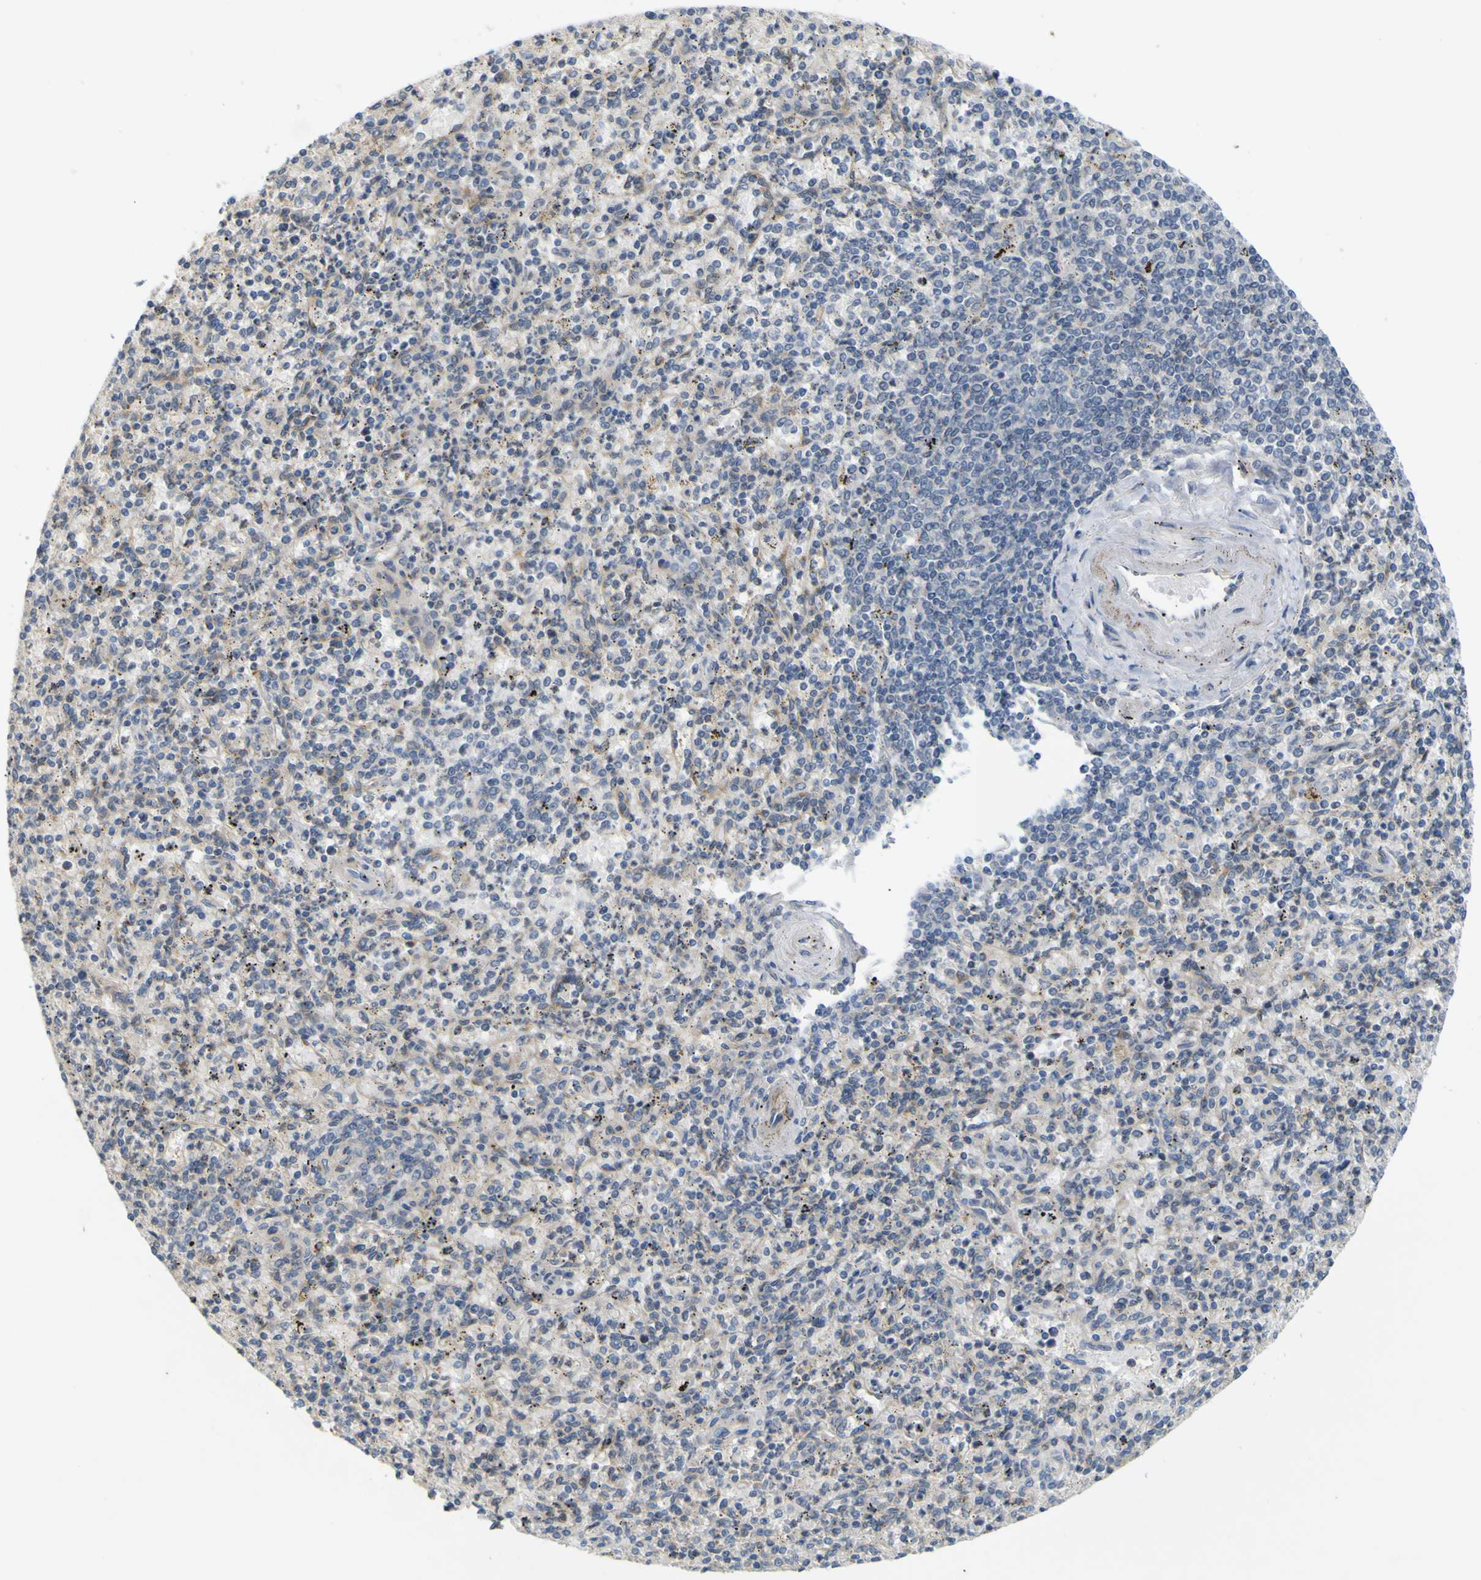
{"staining": {"intensity": "negative", "quantity": "none", "location": "none"}, "tissue": "spleen", "cell_type": "Cells in red pulp", "image_type": "normal", "snomed": [{"axis": "morphology", "description": "Normal tissue, NOS"}, {"axis": "topography", "description": "Spleen"}], "caption": "This image is of normal spleen stained with IHC to label a protein in brown with the nuclei are counter-stained blue. There is no positivity in cells in red pulp.", "gene": "IGF2R", "patient": {"sex": "male", "age": 72}}